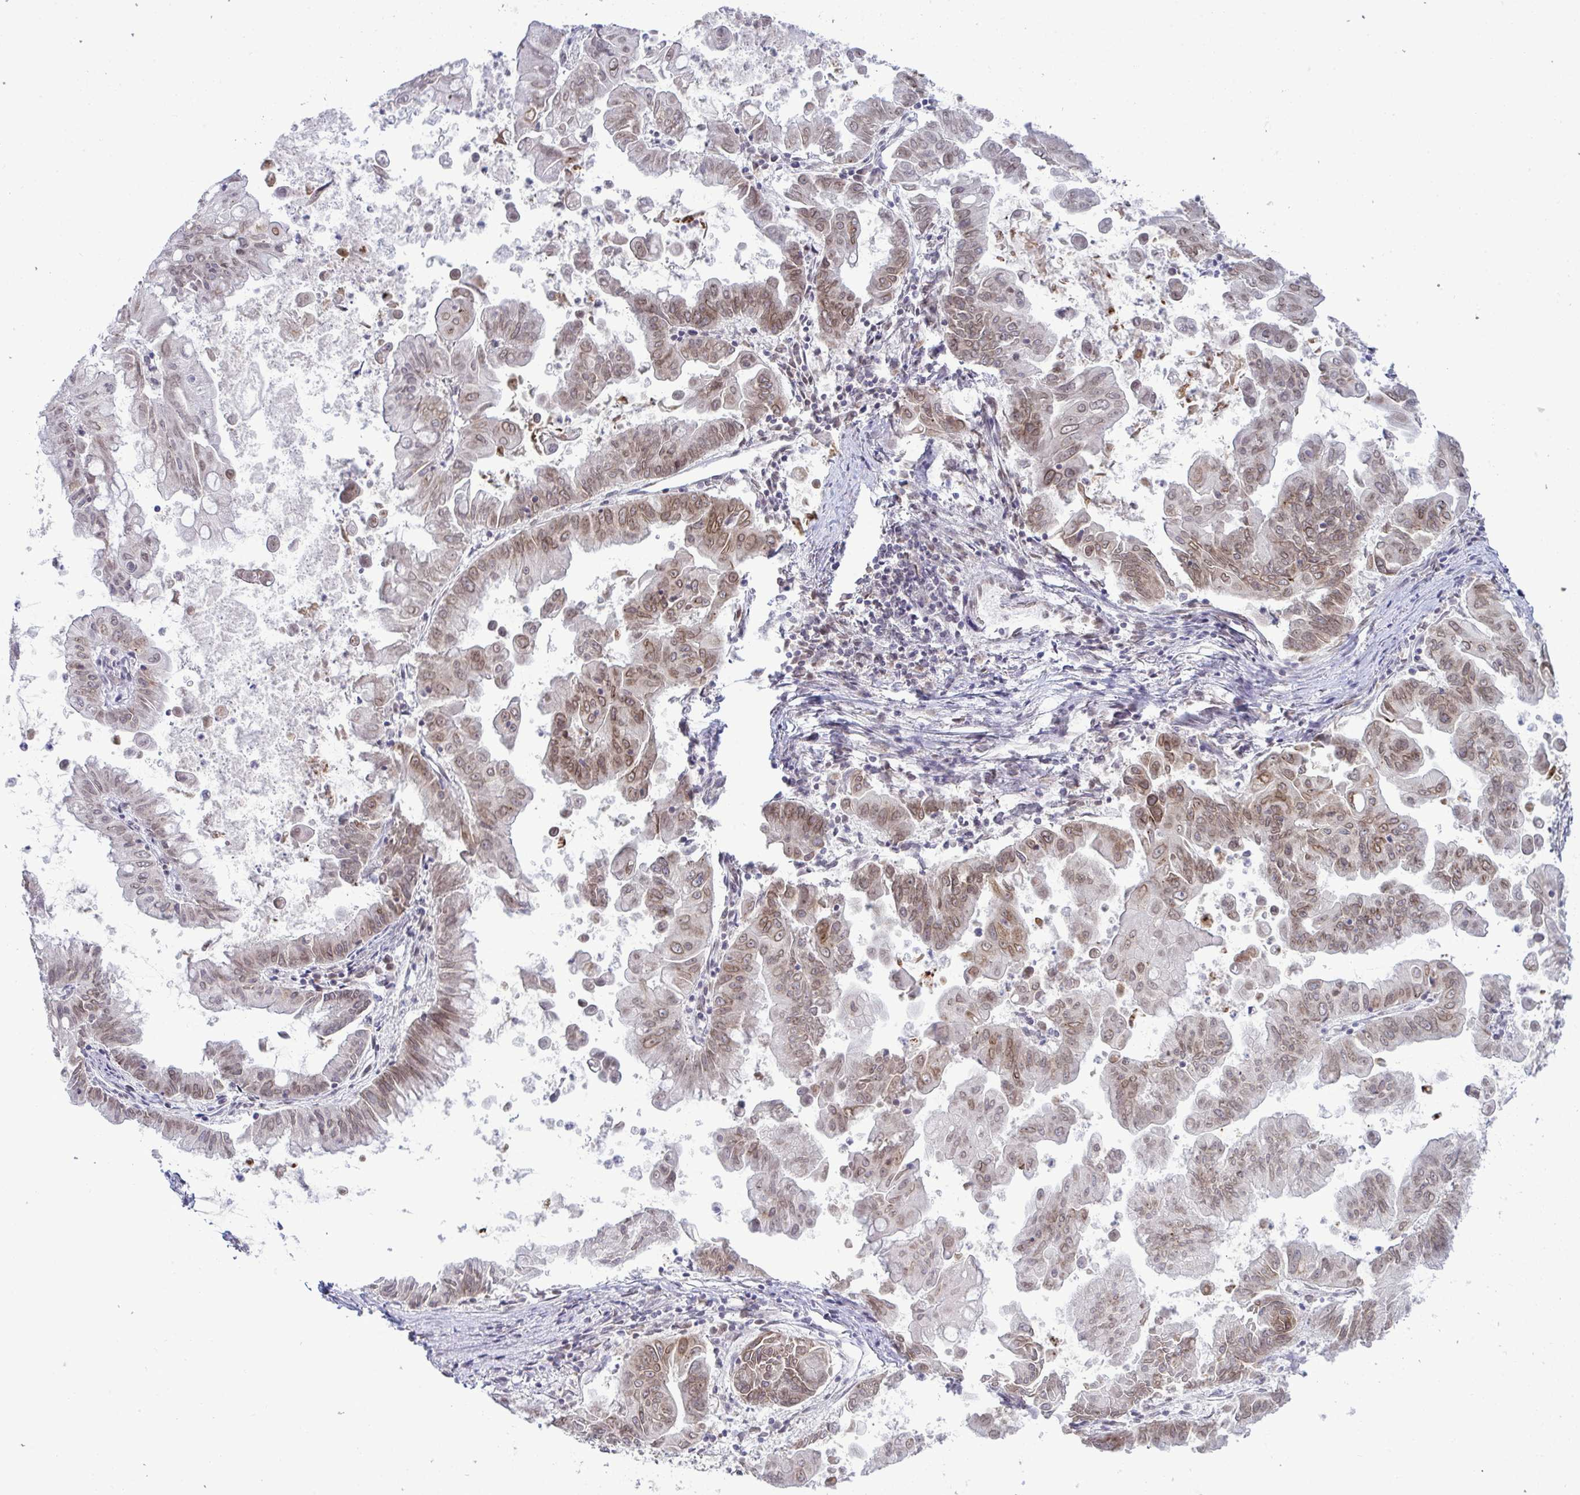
{"staining": {"intensity": "moderate", "quantity": ">75%", "location": "cytoplasmic/membranous,nuclear"}, "tissue": "stomach cancer", "cell_type": "Tumor cells", "image_type": "cancer", "snomed": [{"axis": "morphology", "description": "Adenocarcinoma, NOS"}, {"axis": "topography", "description": "Stomach, upper"}], "caption": "An image of human stomach cancer stained for a protein reveals moderate cytoplasmic/membranous and nuclear brown staining in tumor cells.", "gene": "RANBP2", "patient": {"sex": "male", "age": 80}}